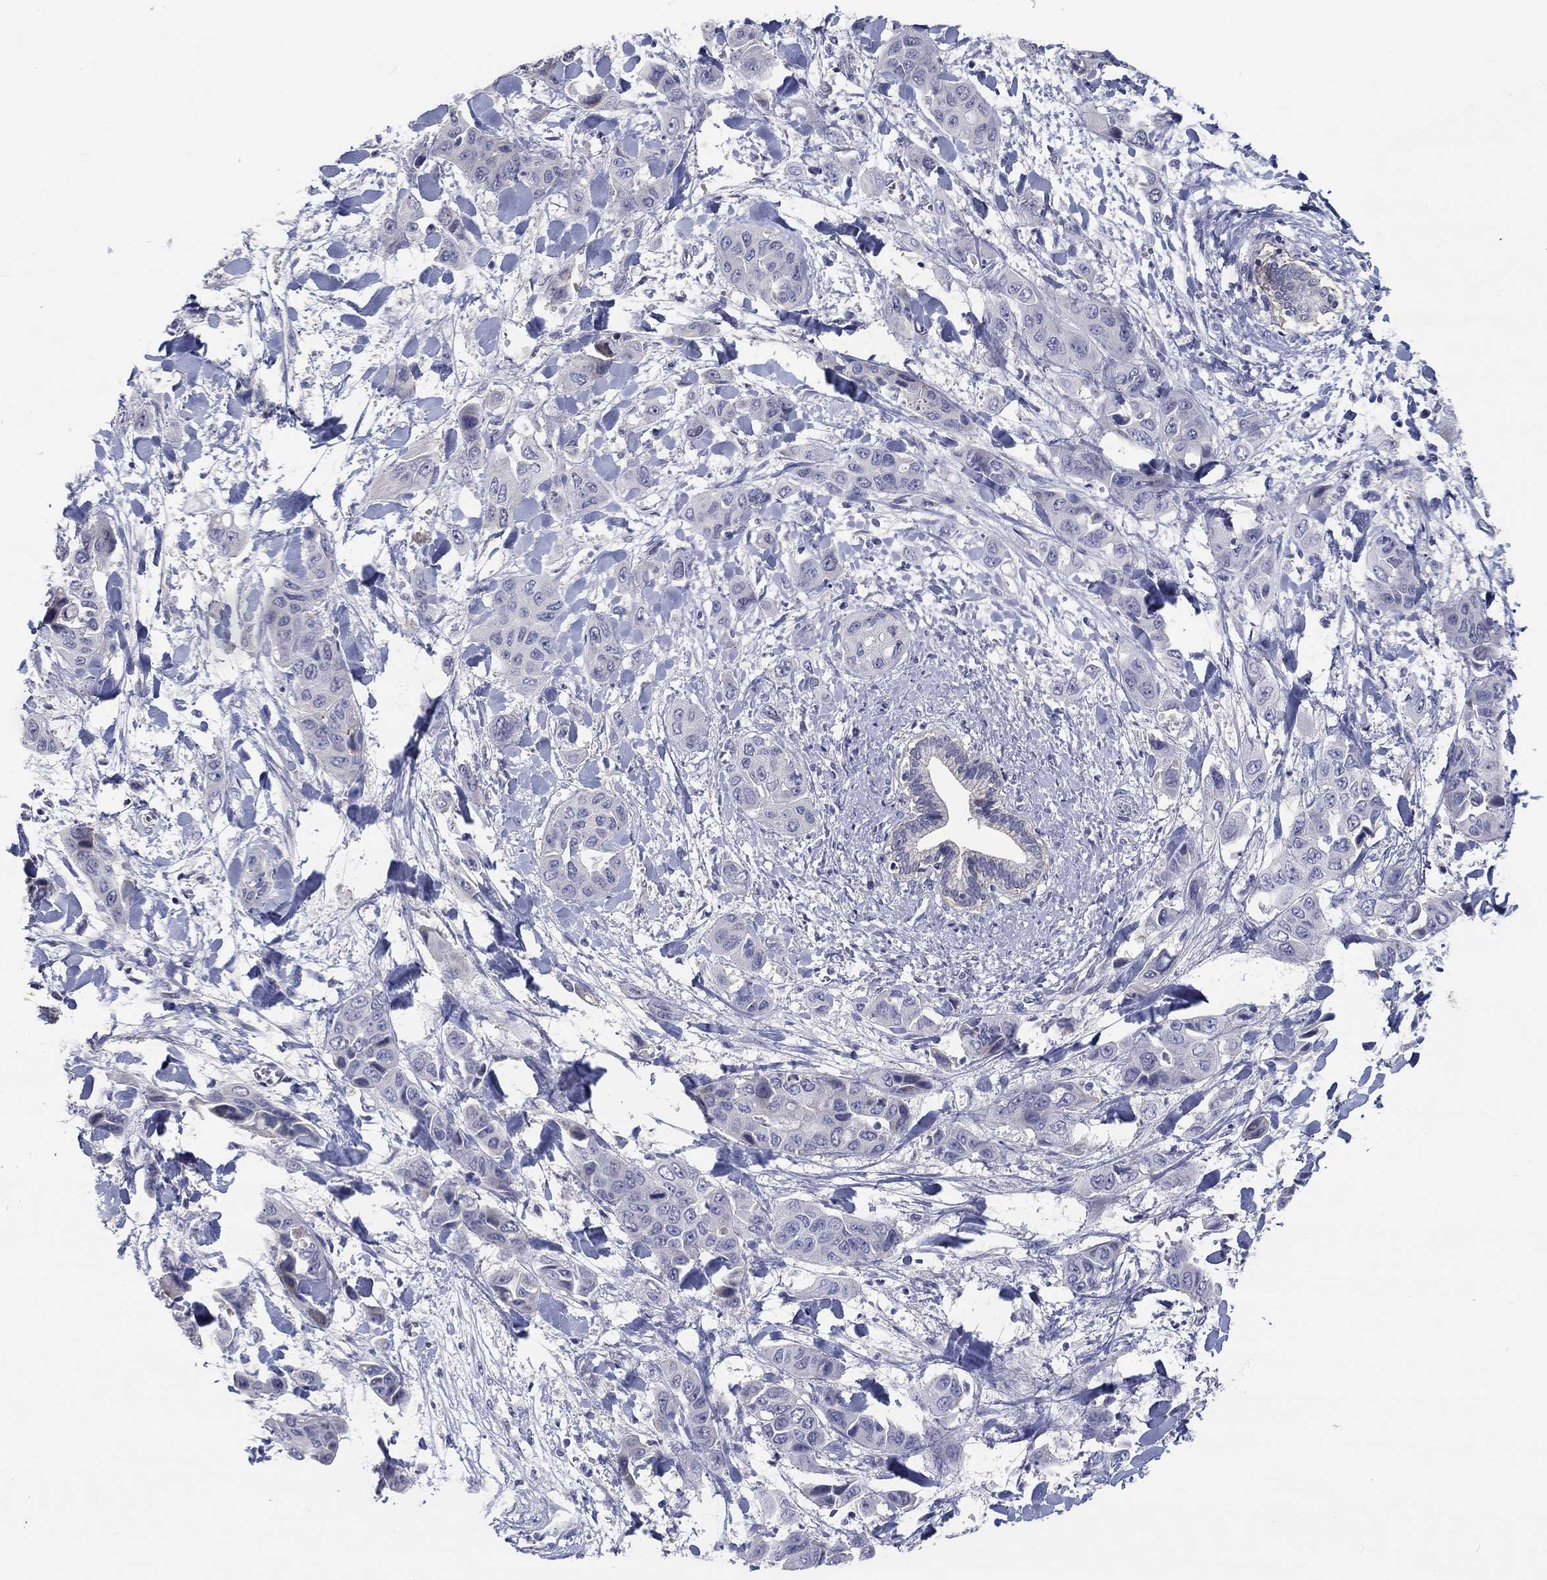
{"staining": {"intensity": "negative", "quantity": "none", "location": "none"}, "tissue": "liver cancer", "cell_type": "Tumor cells", "image_type": "cancer", "snomed": [{"axis": "morphology", "description": "Cholangiocarcinoma"}, {"axis": "topography", "description": "Liver"}], "caption": "DAB immunohistochemical staining of liver cancer (cholangiocarcinoma) shows no significant positivity in tumor cells. (DAB (3,3'-diaminobenzidine) IHC, high magnification).", "gene": "PRC1", "patient": {"sex": "female", "age": 52}}